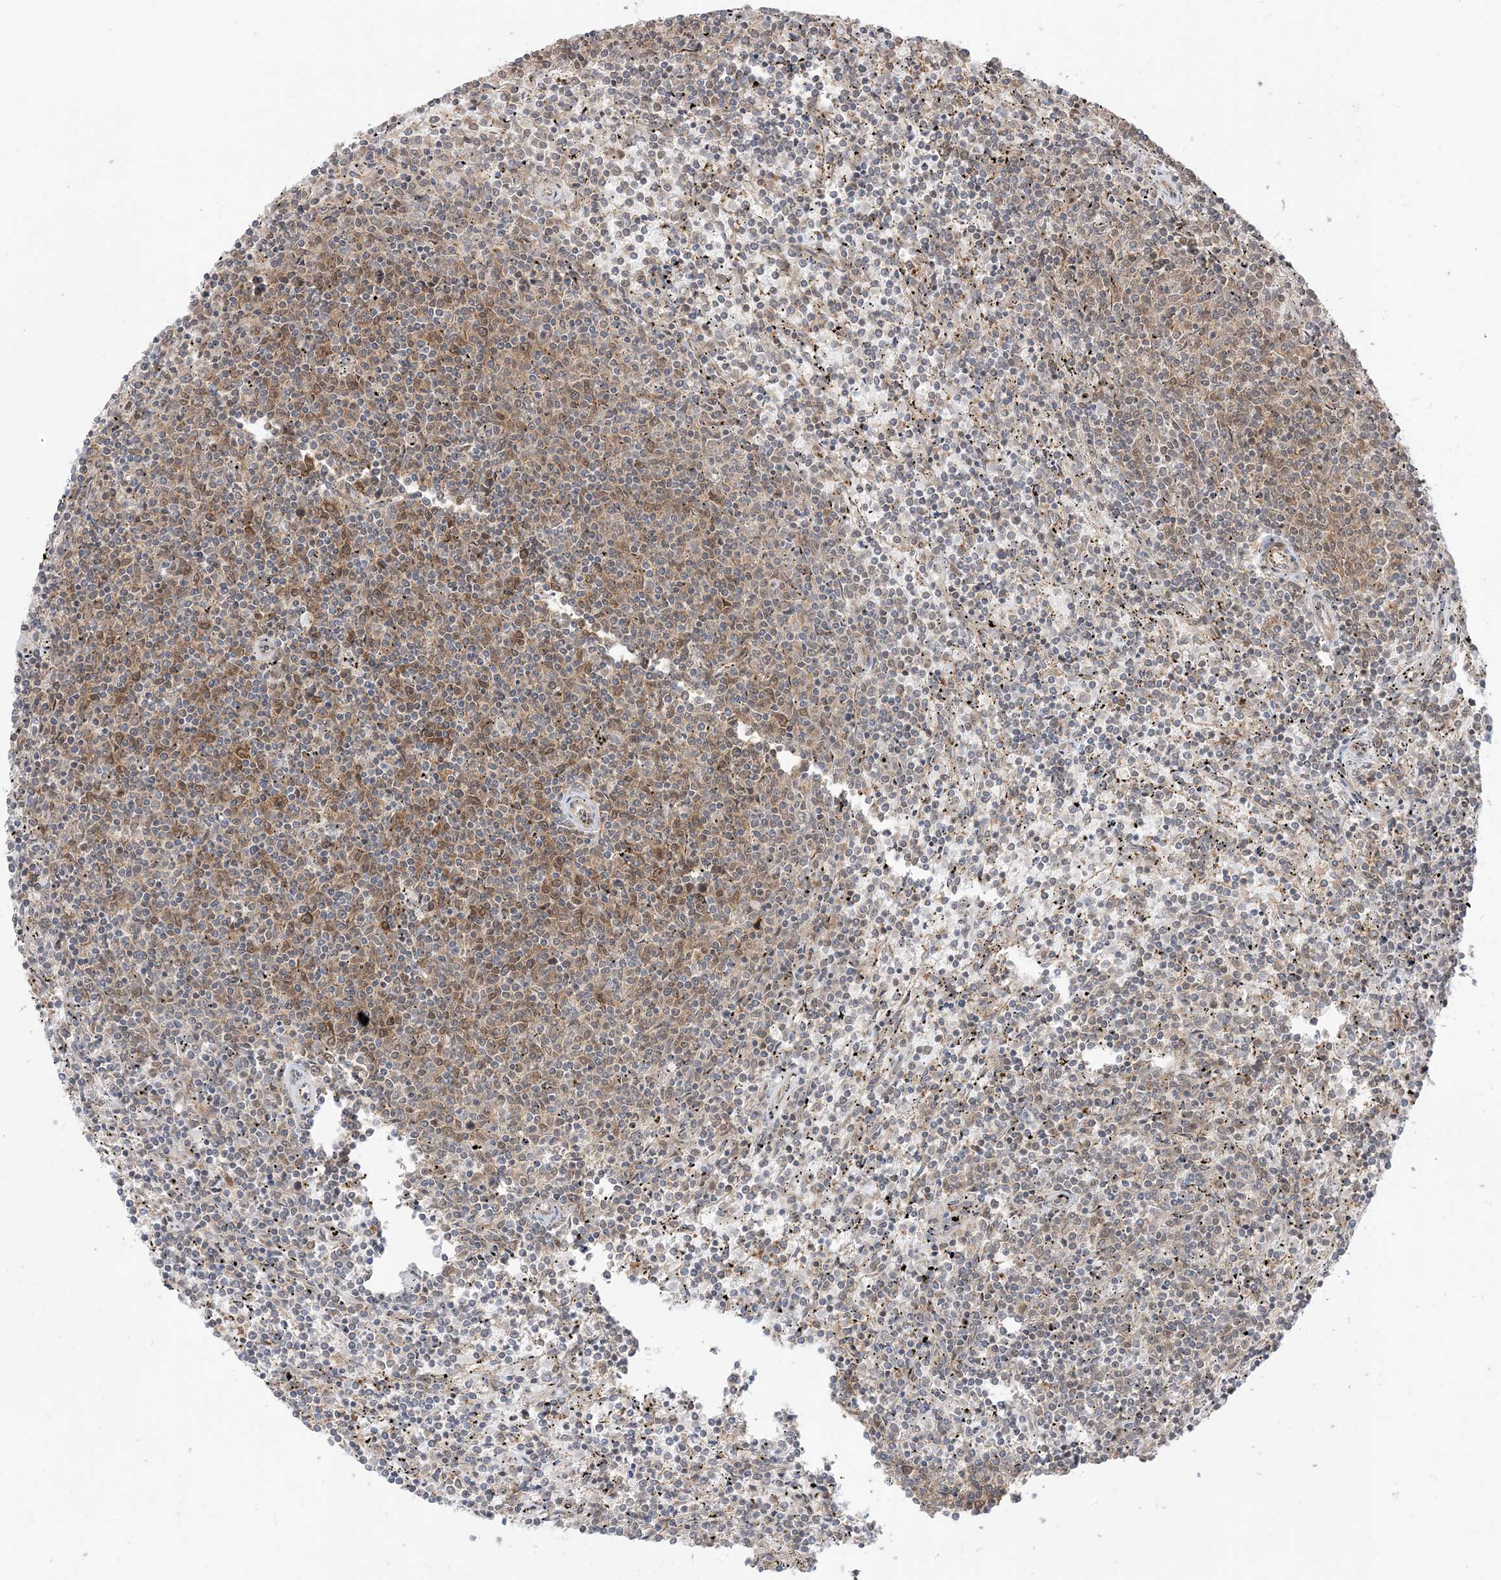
{"staining": {"intensity": "moderate", "quantity": "<25%", "location": "cytoplasmic/membranous"}, "tissue": "lymphoma", "cell_type": "Tumor cells", "image_type": "cancer", "snomed": [{"axis": "morphology", "description": "Malignant lymphoma, non-Hodgkin's type, Low grade"}, {"axis": "topography", "description": "Spleen"}], "caption": "Immunohistochemistry photomicrograph of malignant lymphoma, non-Hodgkin's type (low-grade) stained for a protein (brown), which displays low levels of moderate cytoplasmic/membranous staining in about <25% of tumor cells.", "gene": "TBCC", "patient": {"sex": "female", "age": 50}}